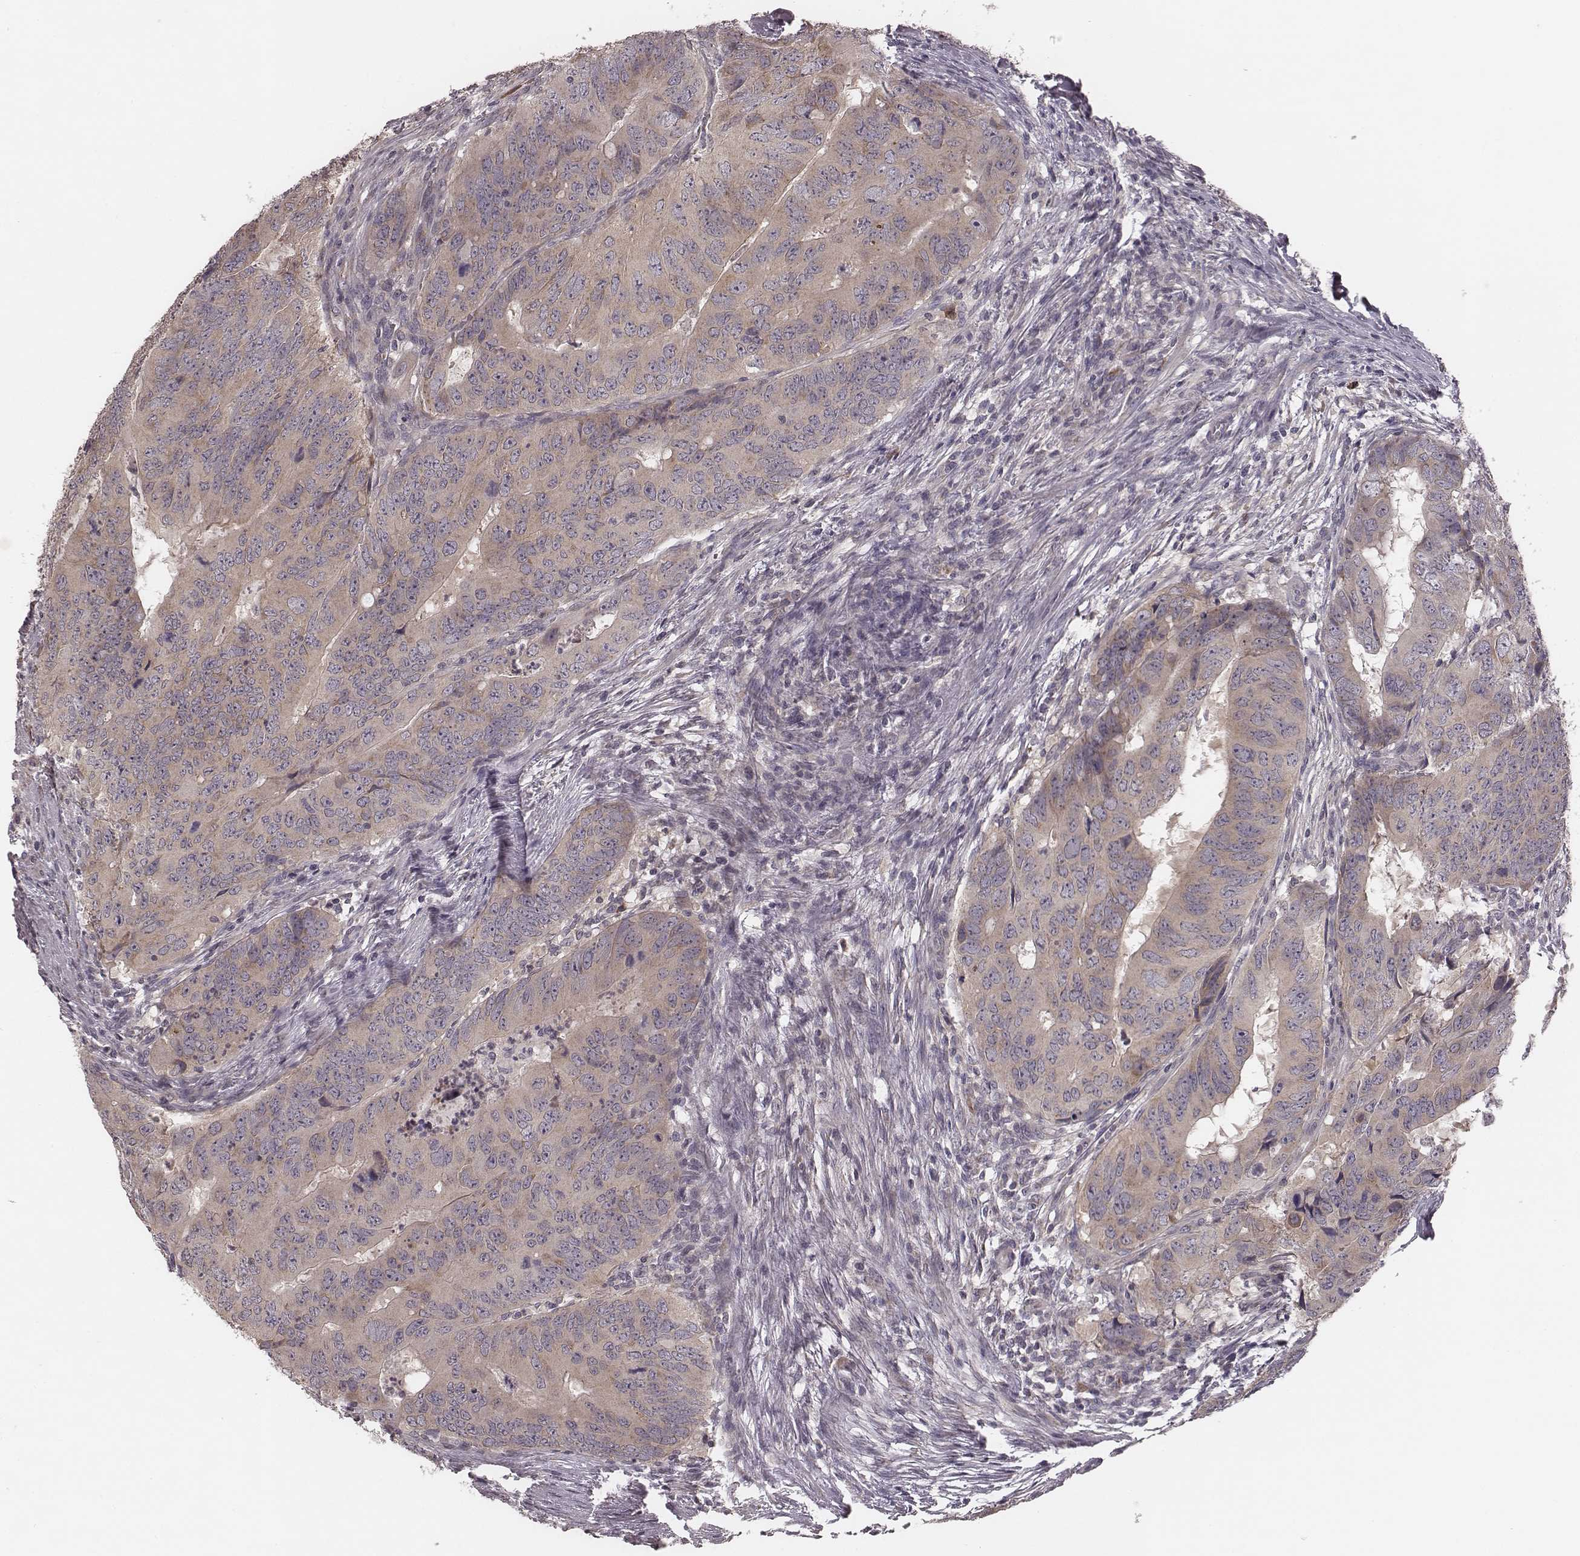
{"staining": {"intensity": "weak", "quantity": ">75%", "location": "cytoplasmic/membranous"}, "tissue": "colorectal cancer", "cell_type": "Tumor cells", "image_type": "cancer", "snomed": [{"axis": "morphology", "description": "Adenocarcinoma, NOS"}, {"axis": "topography", "description": "Colon"}], "caption": "Immunohistochemistry micrograph of human colorectal adenocarcinoma stained for a protein (brown), which displays low levels of weak cytoplasmic/membranous positivity in approximately >75% of tumor cells.", "gene": "P2RX5", "patient": {"sex": "male", "age": 79}}